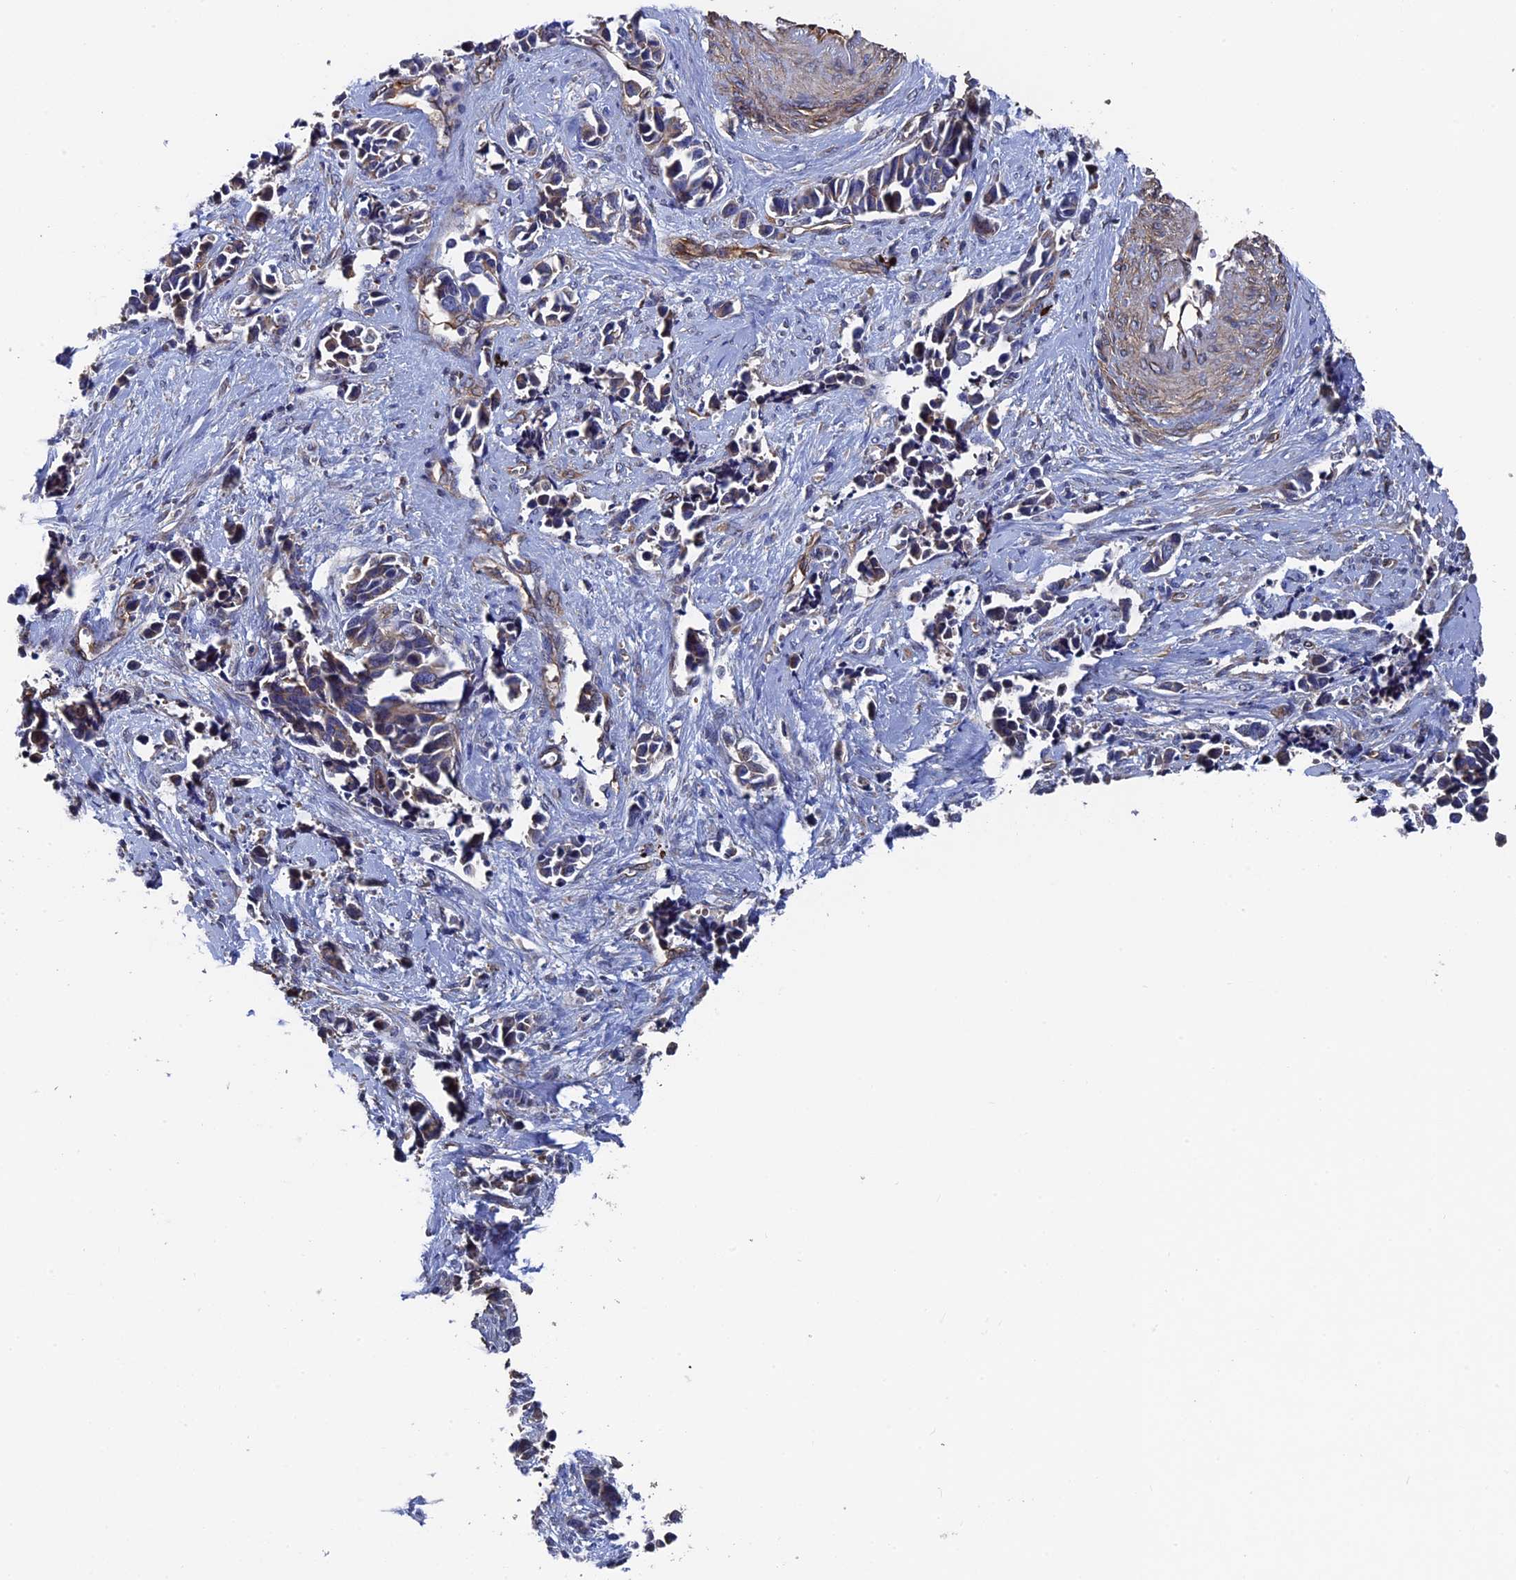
{"staining": {"intensity": "weak", "quantity": "<25%", "location": "cytoplasmic/membranous"}, "tissue": "cervical cancer", "cell_type": "Tumor cells", "image_type": "cancer", "snomed": [{"axis": "morphology", "description": "Normal tissue, NOS"}, {"axis": "morphology", "description": "Squamous cell carcinoma, NOS"}, {"axis": "topography", "description": "Cervix"}], "caption": "Tumor cells are negative for brown protein staining in squamous cell carcinoma (cervical).", "gene": "RPUSD1", "patient": {"sex": "female", "age": 35}}